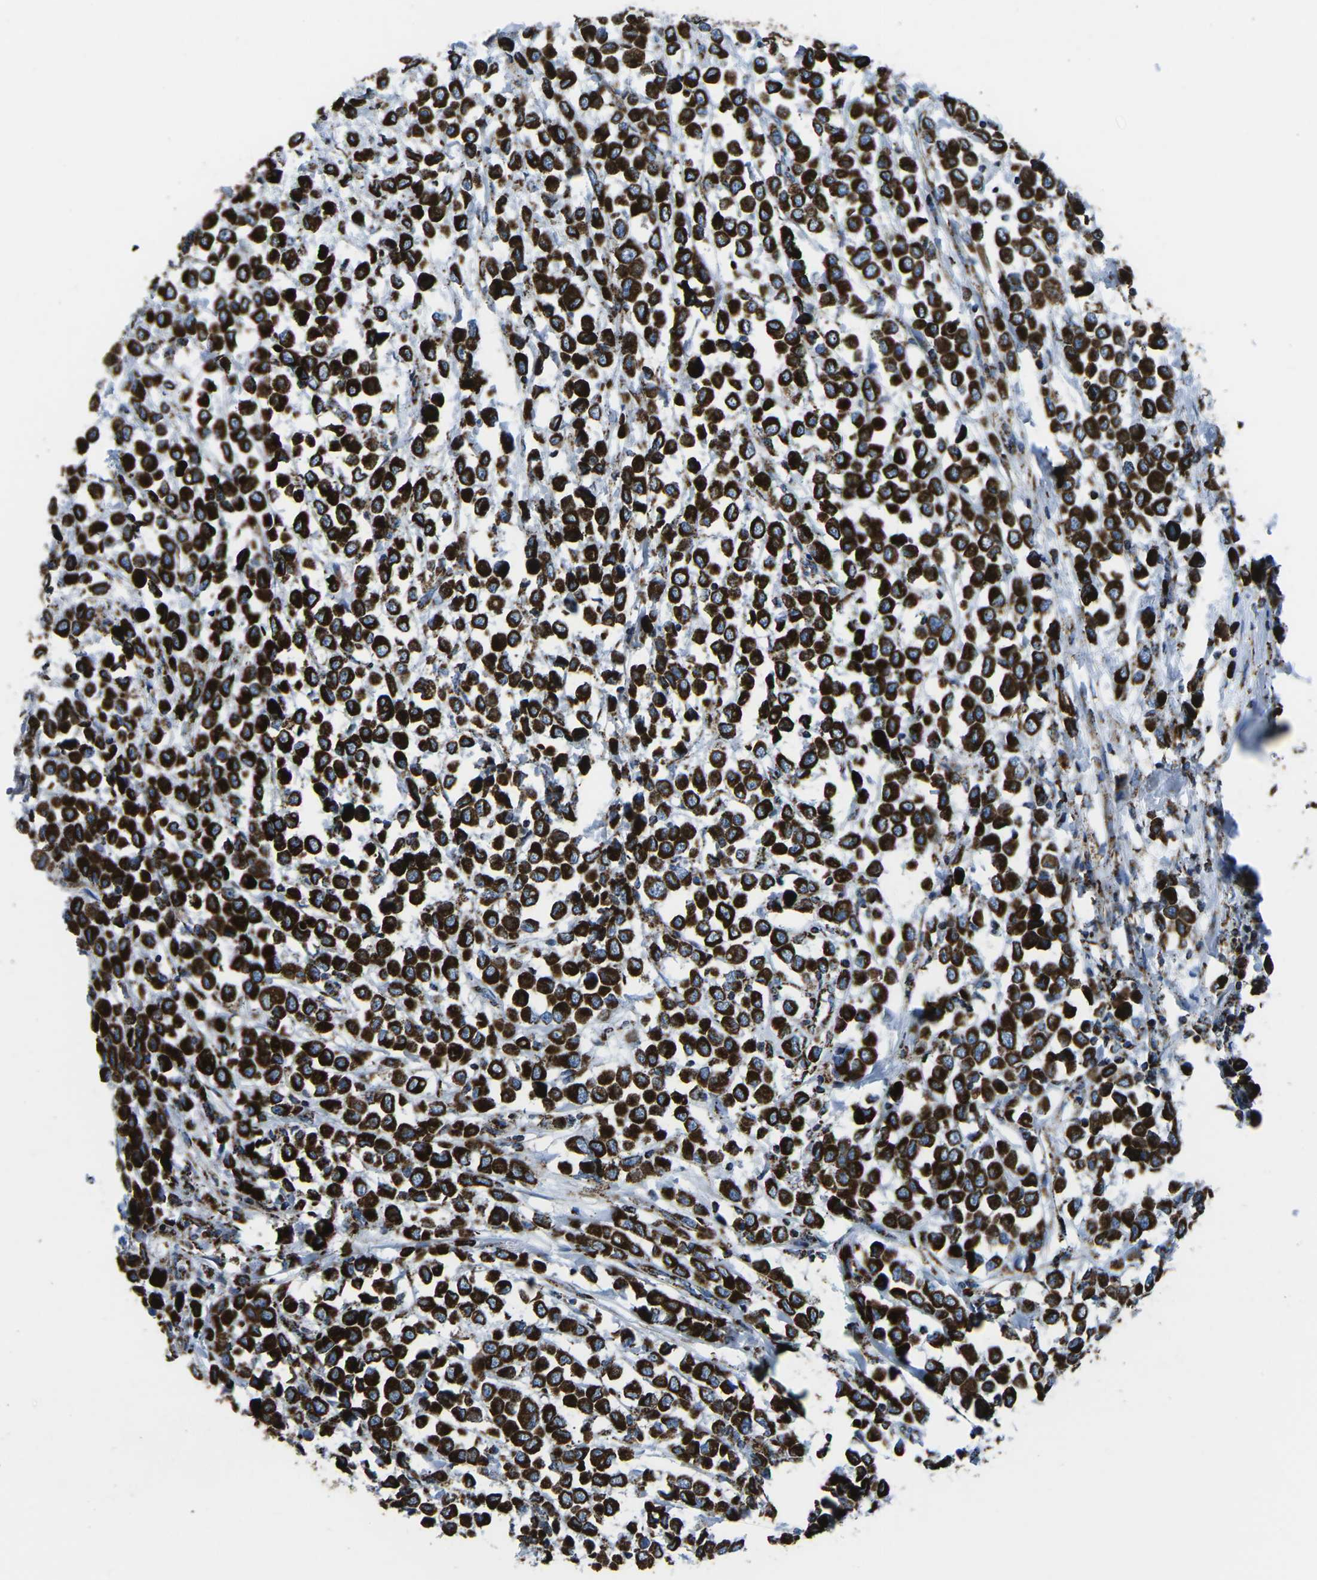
{"staining": {"intensity": "strong", "quantity": ">75%", "location": "cytoplasmic/membranous"}, "tissue": "breast cancer", "cell_type": "Tumor cells", "image_type": "cancer", "snomed": [{"axis": "morphology", "description": "Duct carcinoma"}, {"axis": "topography", "description": "Breast"}], "caption": "Intraductal carcinoma (breast) stained with immunohistochemistry exhibits strong cytoplasmic/membranous positivity in approximately >75% of tumor cells.", "gene": "MT-CO2", "patient": {"sex": "female", "age": 61}}